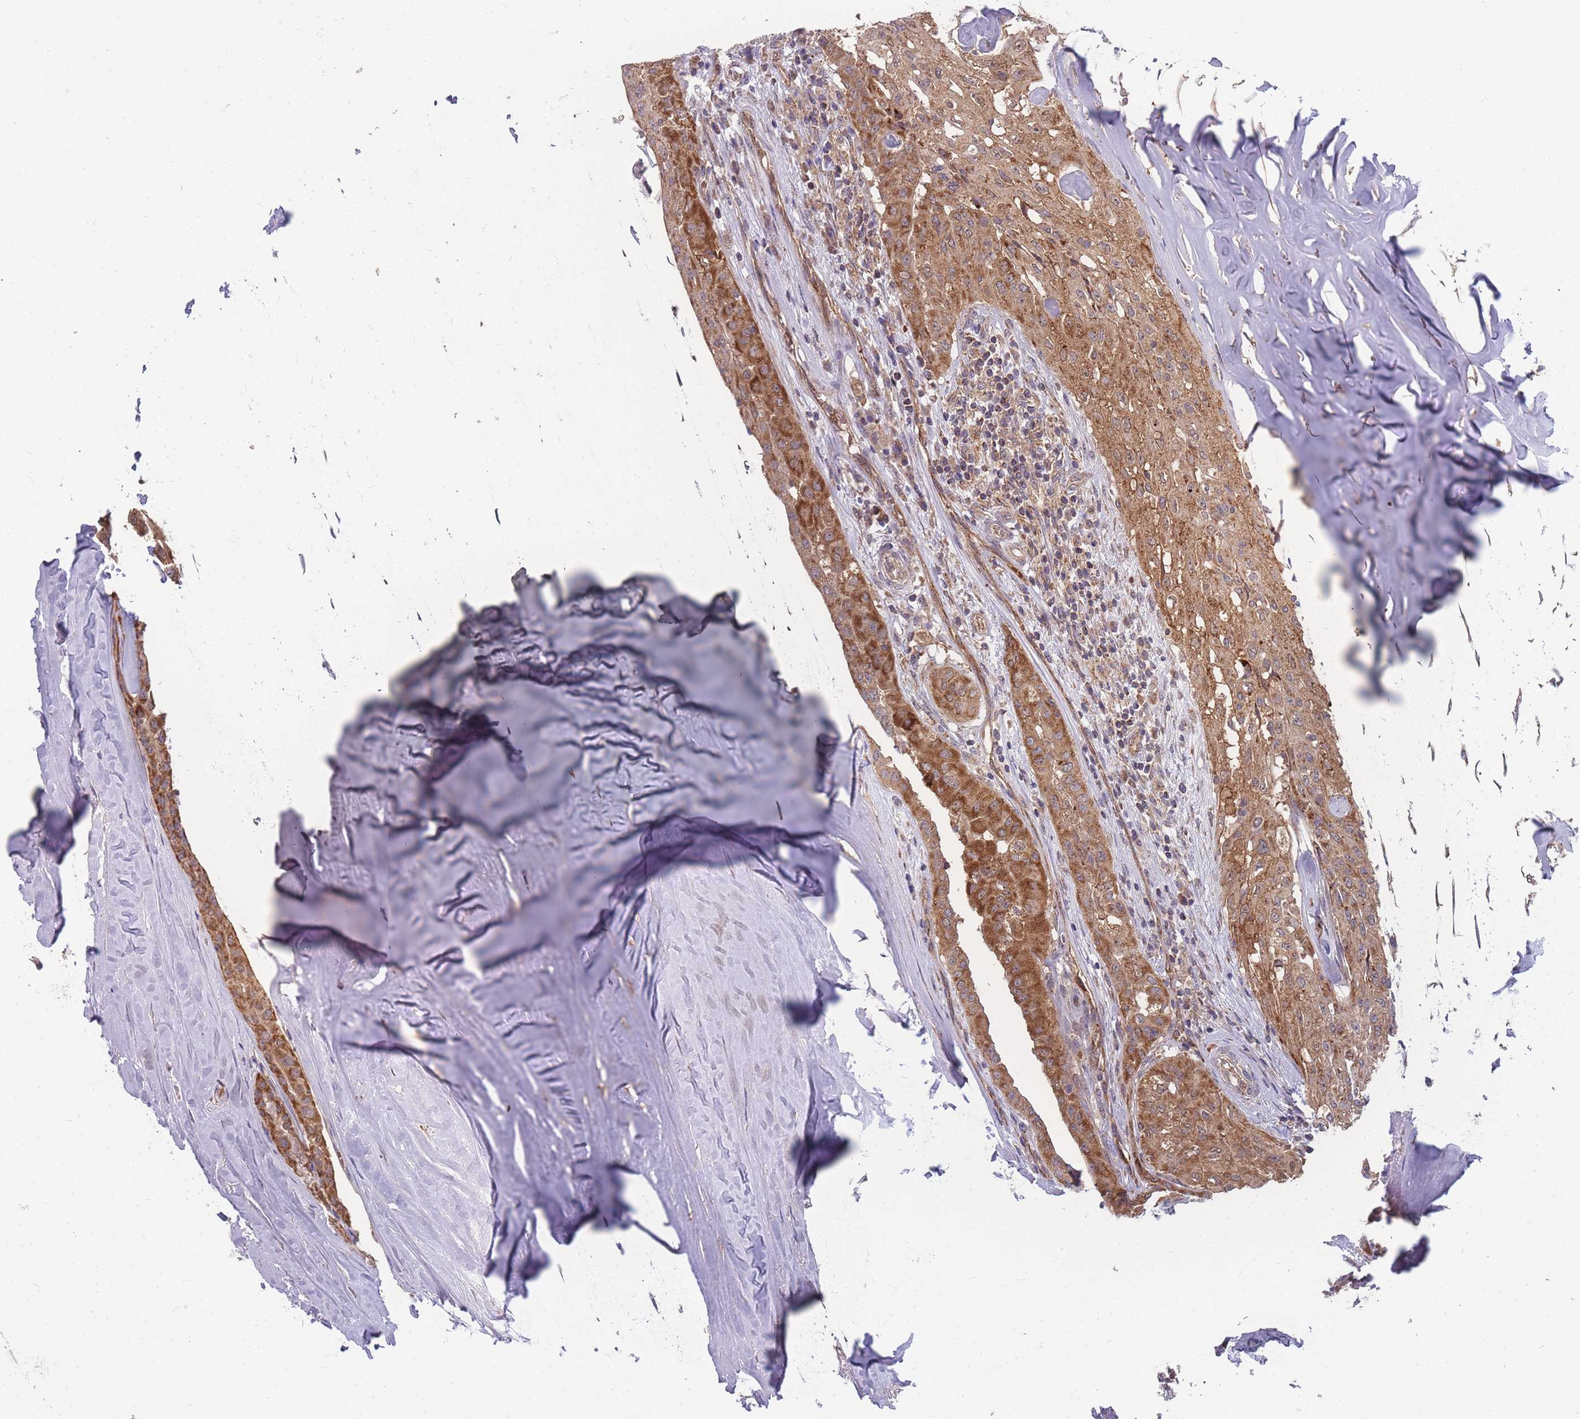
{"staining": {"intensity": "moderate", "quantity": ">75%", "location": "cytoplasmic/membranous"}, "tissue": "thyroid cancer", "cell_type": "Tumor cells", "image_type": "cancer", "snomed": [{"axis": "morphology", "description": "Papillary adenocarcinoma, NOS"}, {"axis": "topography", "description": "Thyroid gland"}], "caption": "Tumor cells exhibit medium levels of moderate cytoplasmic/membranous positivity in approximately >75% of cells in human thyroid cancer. (IHC, brightfield microscopy, high magnification).", "gene": "SLC35B4", "patient": {"sex": "female", "age": 59}}